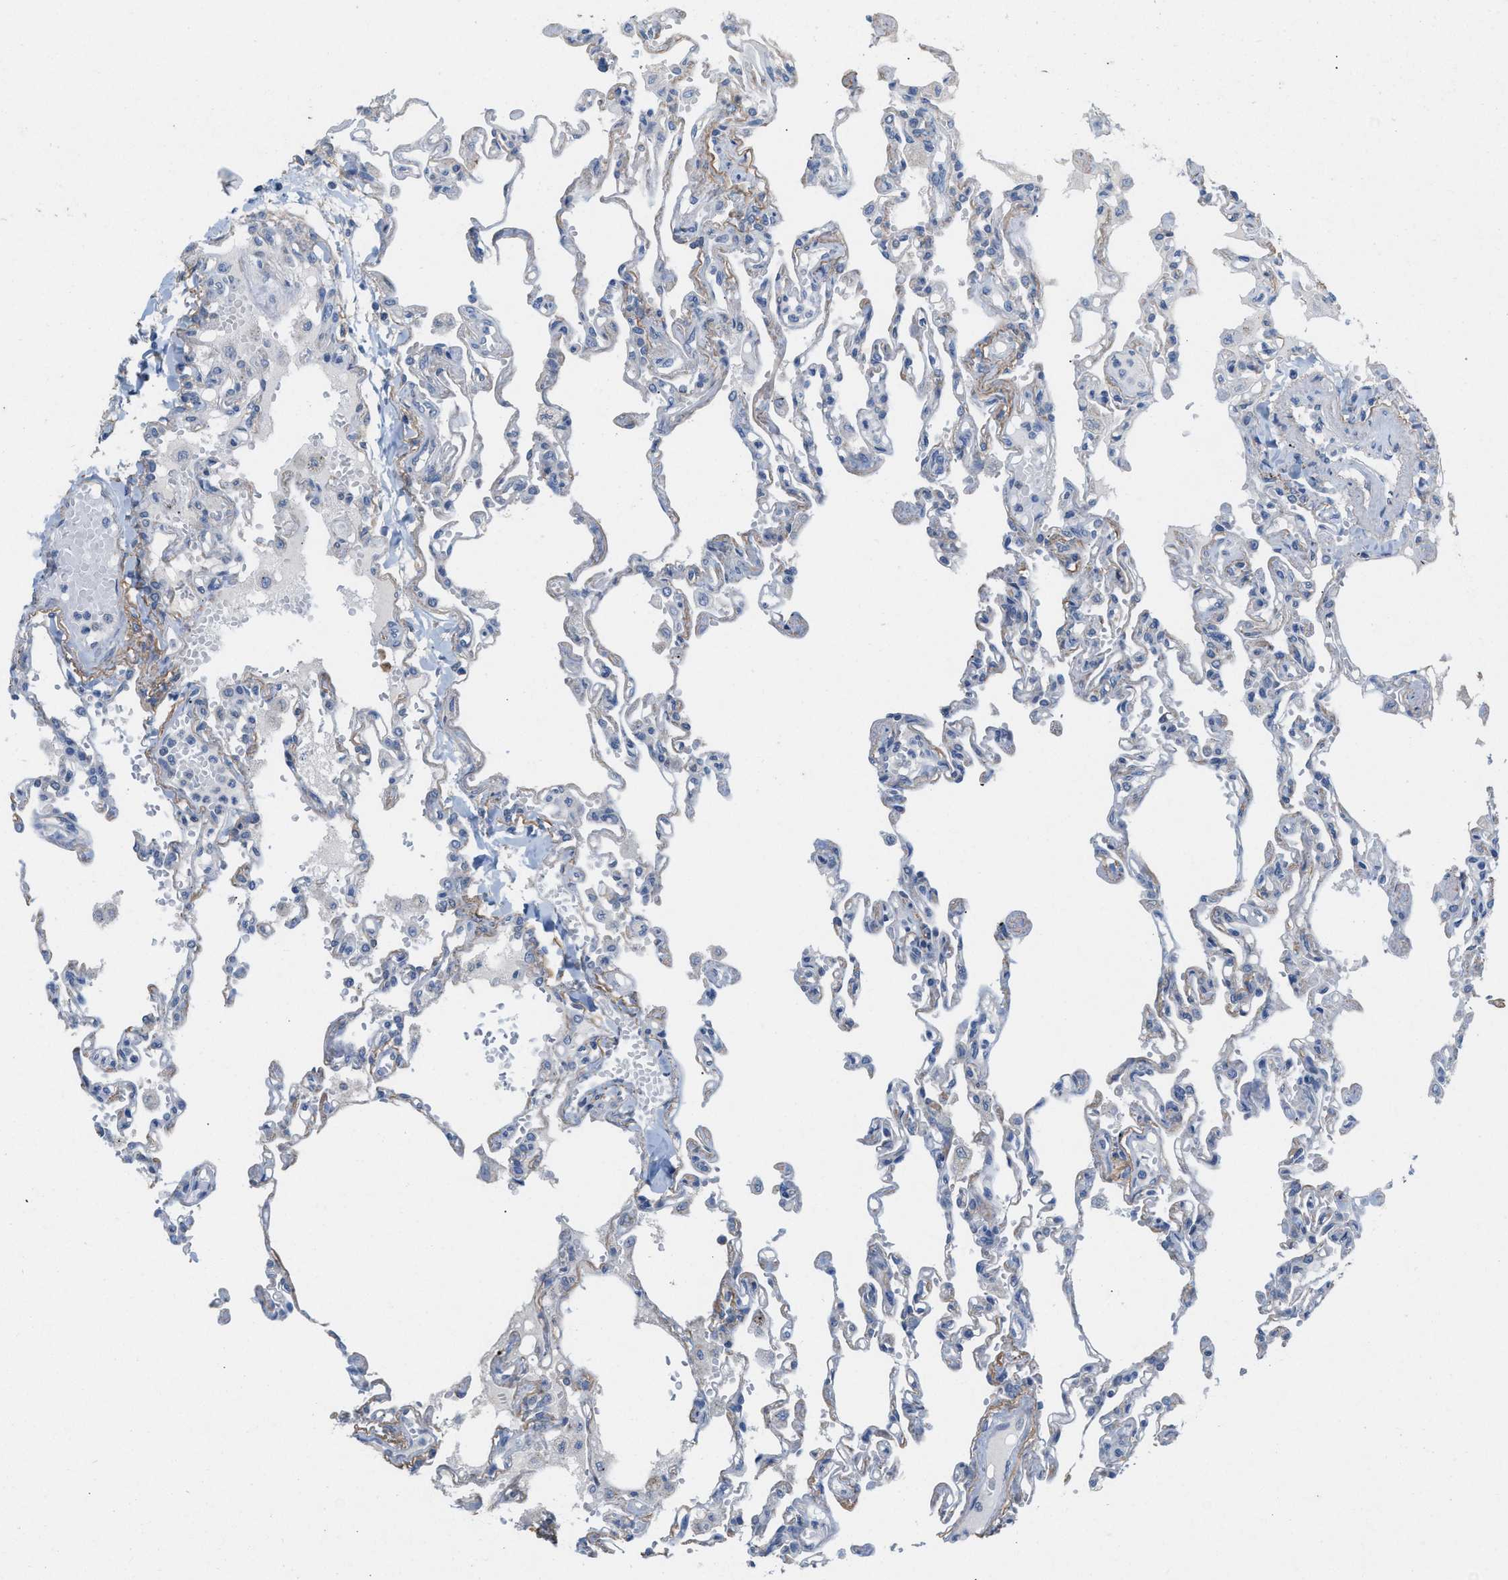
{"staining": {"intensity": "negative", "quantity": "none", "location": "none"}, "tissue": "lung", "cell_type": "Alveolar cells", "image_type": "normal", "snomed": [{"axis": "morphology", "description": "Normal tissue, NOS"}, {"axis": "topography", "description": "Lung"}], "caption": "The photomicrograph shows no staining of alveolar cells in unremarkable lung.", "gene": "UBAP2", "patient": {"sex": "male", "age": 21}}